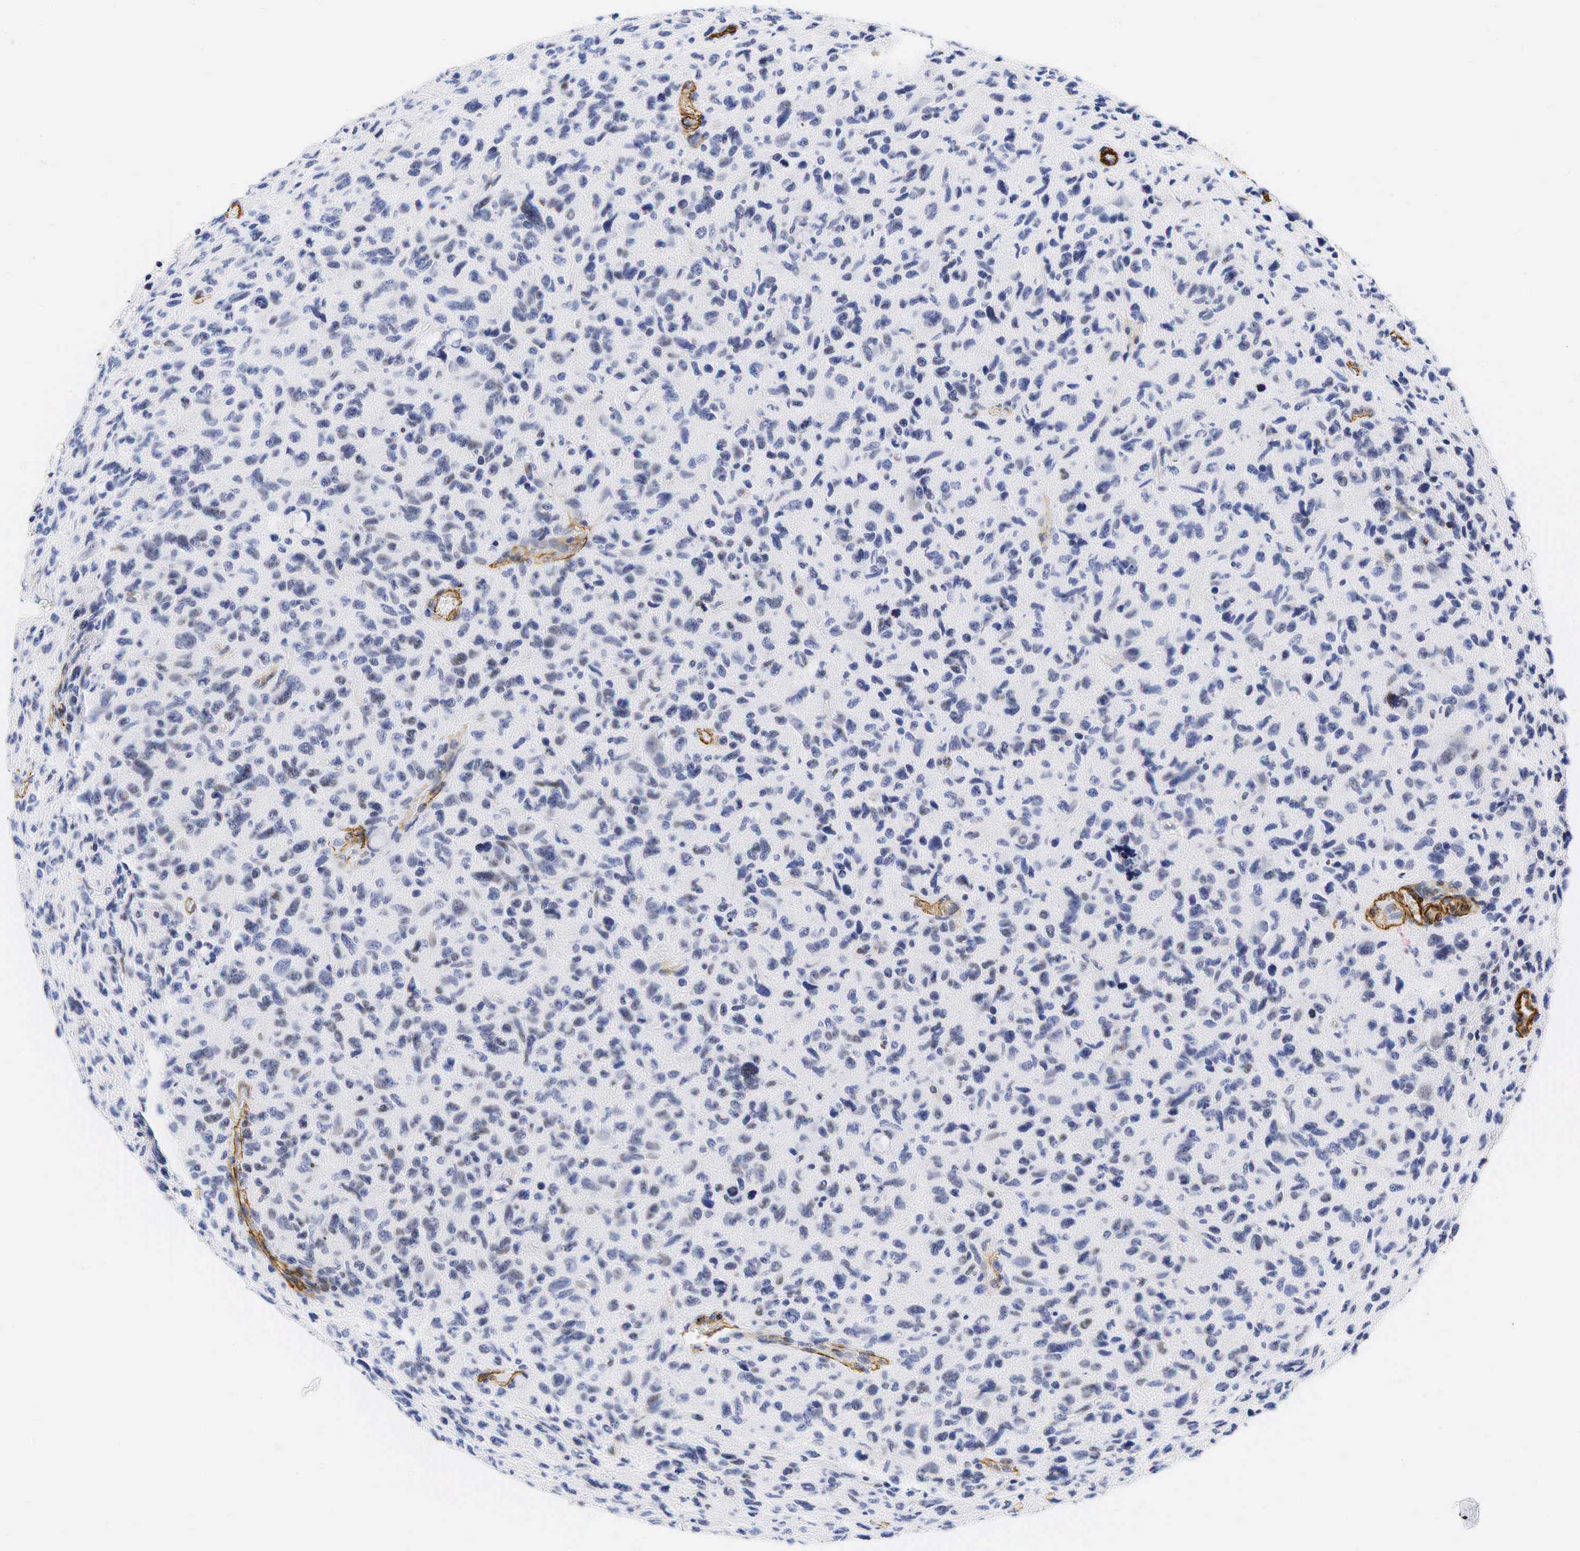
{"staining": {"intensity": "negative", "quantity": "none", "location": "none"}, "tissue": "glioma", "cell_type": "Tumor cells", "image_type": "cancer", "snomed": [{"axis": "morphology", "description": "Glioma, malignant, High grade"}, {"axis": "topography", "description": "Brain"}], "caption": "Tumor cells show no significant expression in malignant glioma (high-grade). The staining was performed using DAB to visualize the protein expression in brown, while the nuclei were stained in blue with hematoxylin (Magnification: 20x).", "gene": "ACTA2", "patient": {"sex": "female", "age": 60}}